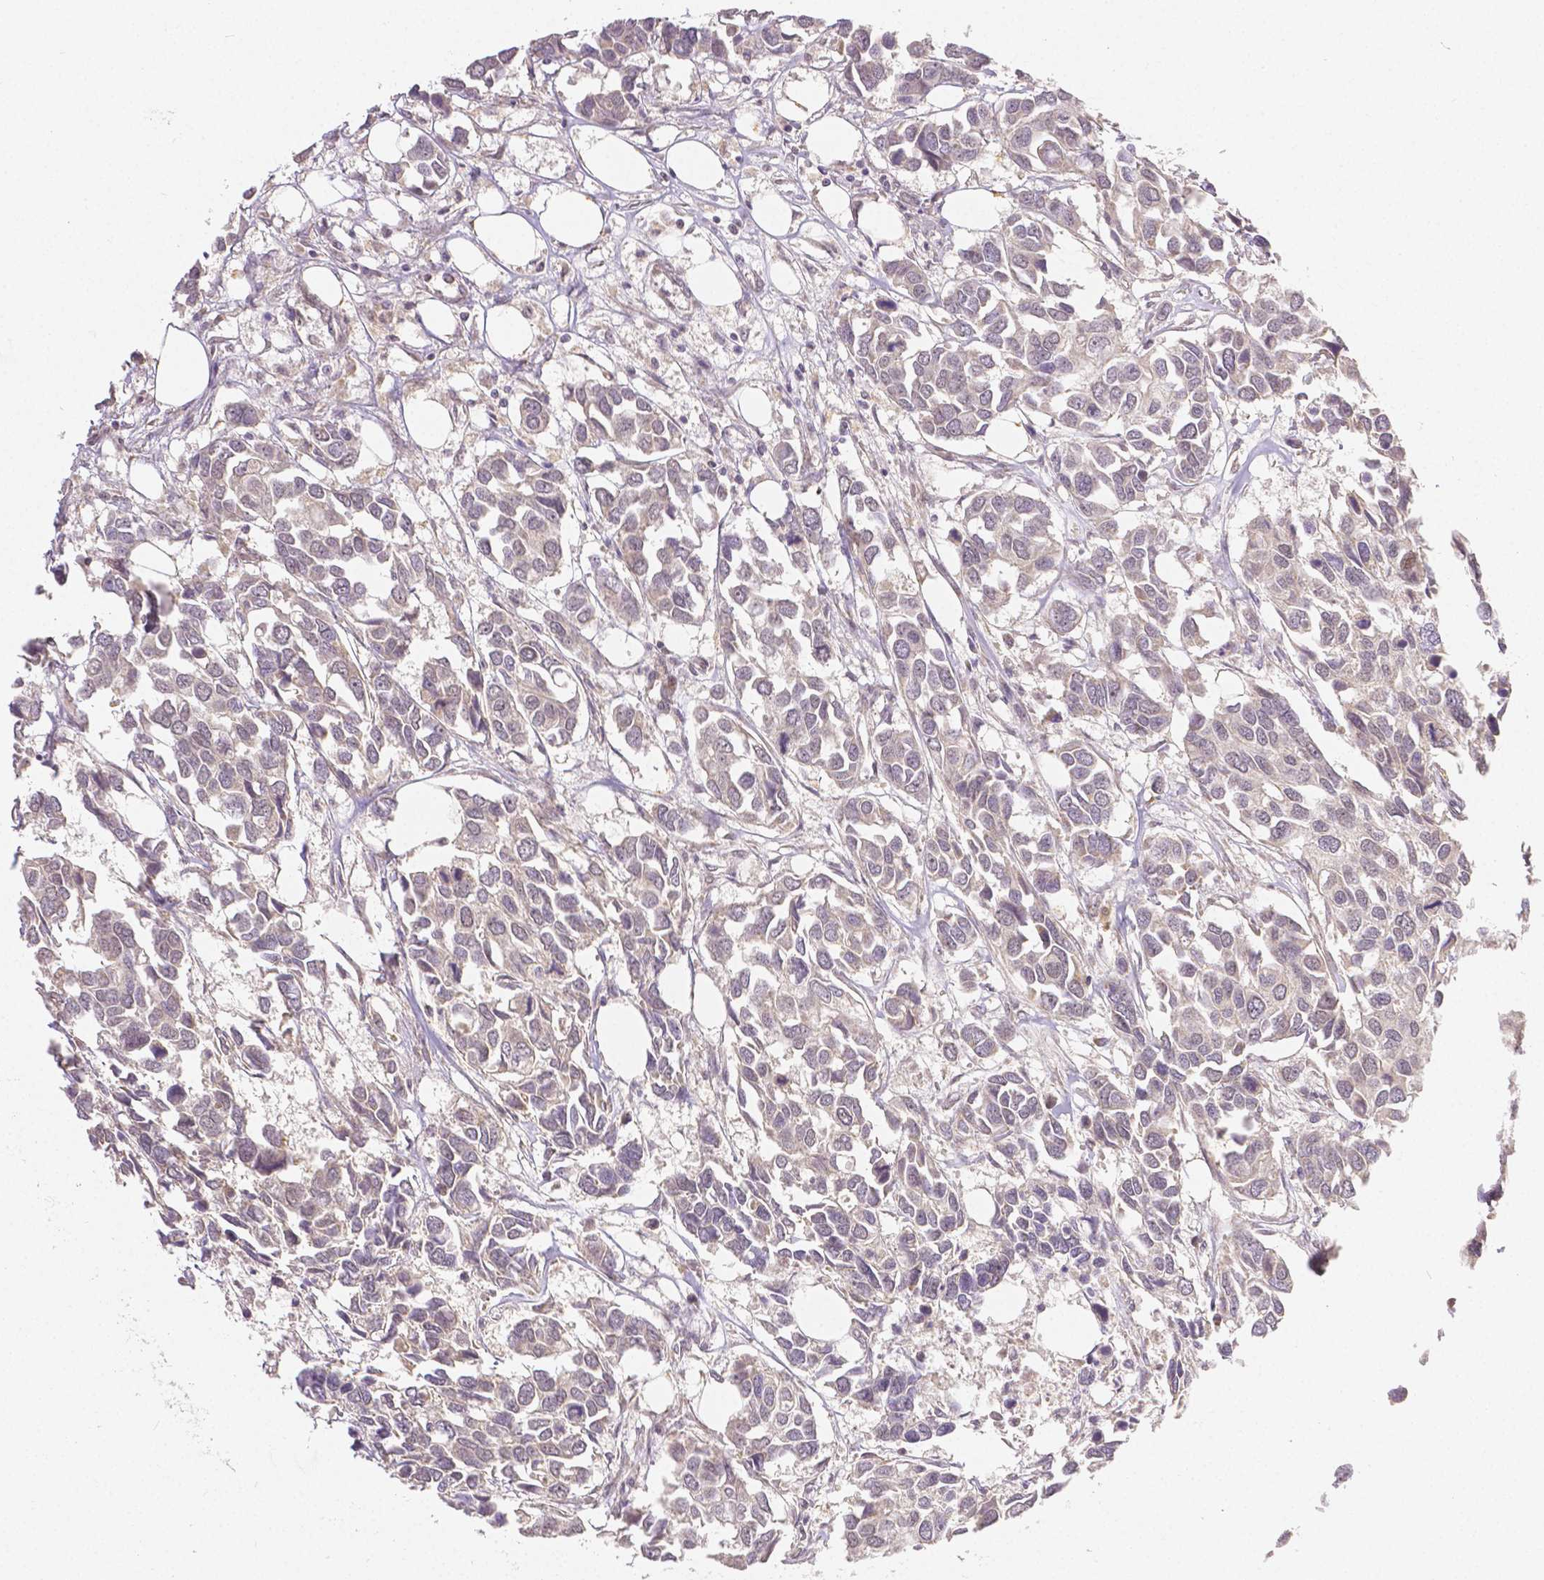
{"staining": {"intensity": "negative", "quantity": "none", "location": "none"}, "tissue": "breast cancer", "cell_type": "Tumor cells", "image_type": "cancer", "snomed": [{"axis": "morphology", "description": "Duct carcinoma"}, {"axis": "topography", "description": "Breast"}], "caption": "Tumor cells are negative for protein expression in human breast cancer (infiltrating ductal carcinoma). Nuclei are stained in blue.", "gene": "RHOT1", "patient": {"sex": "female", "age": 83}}